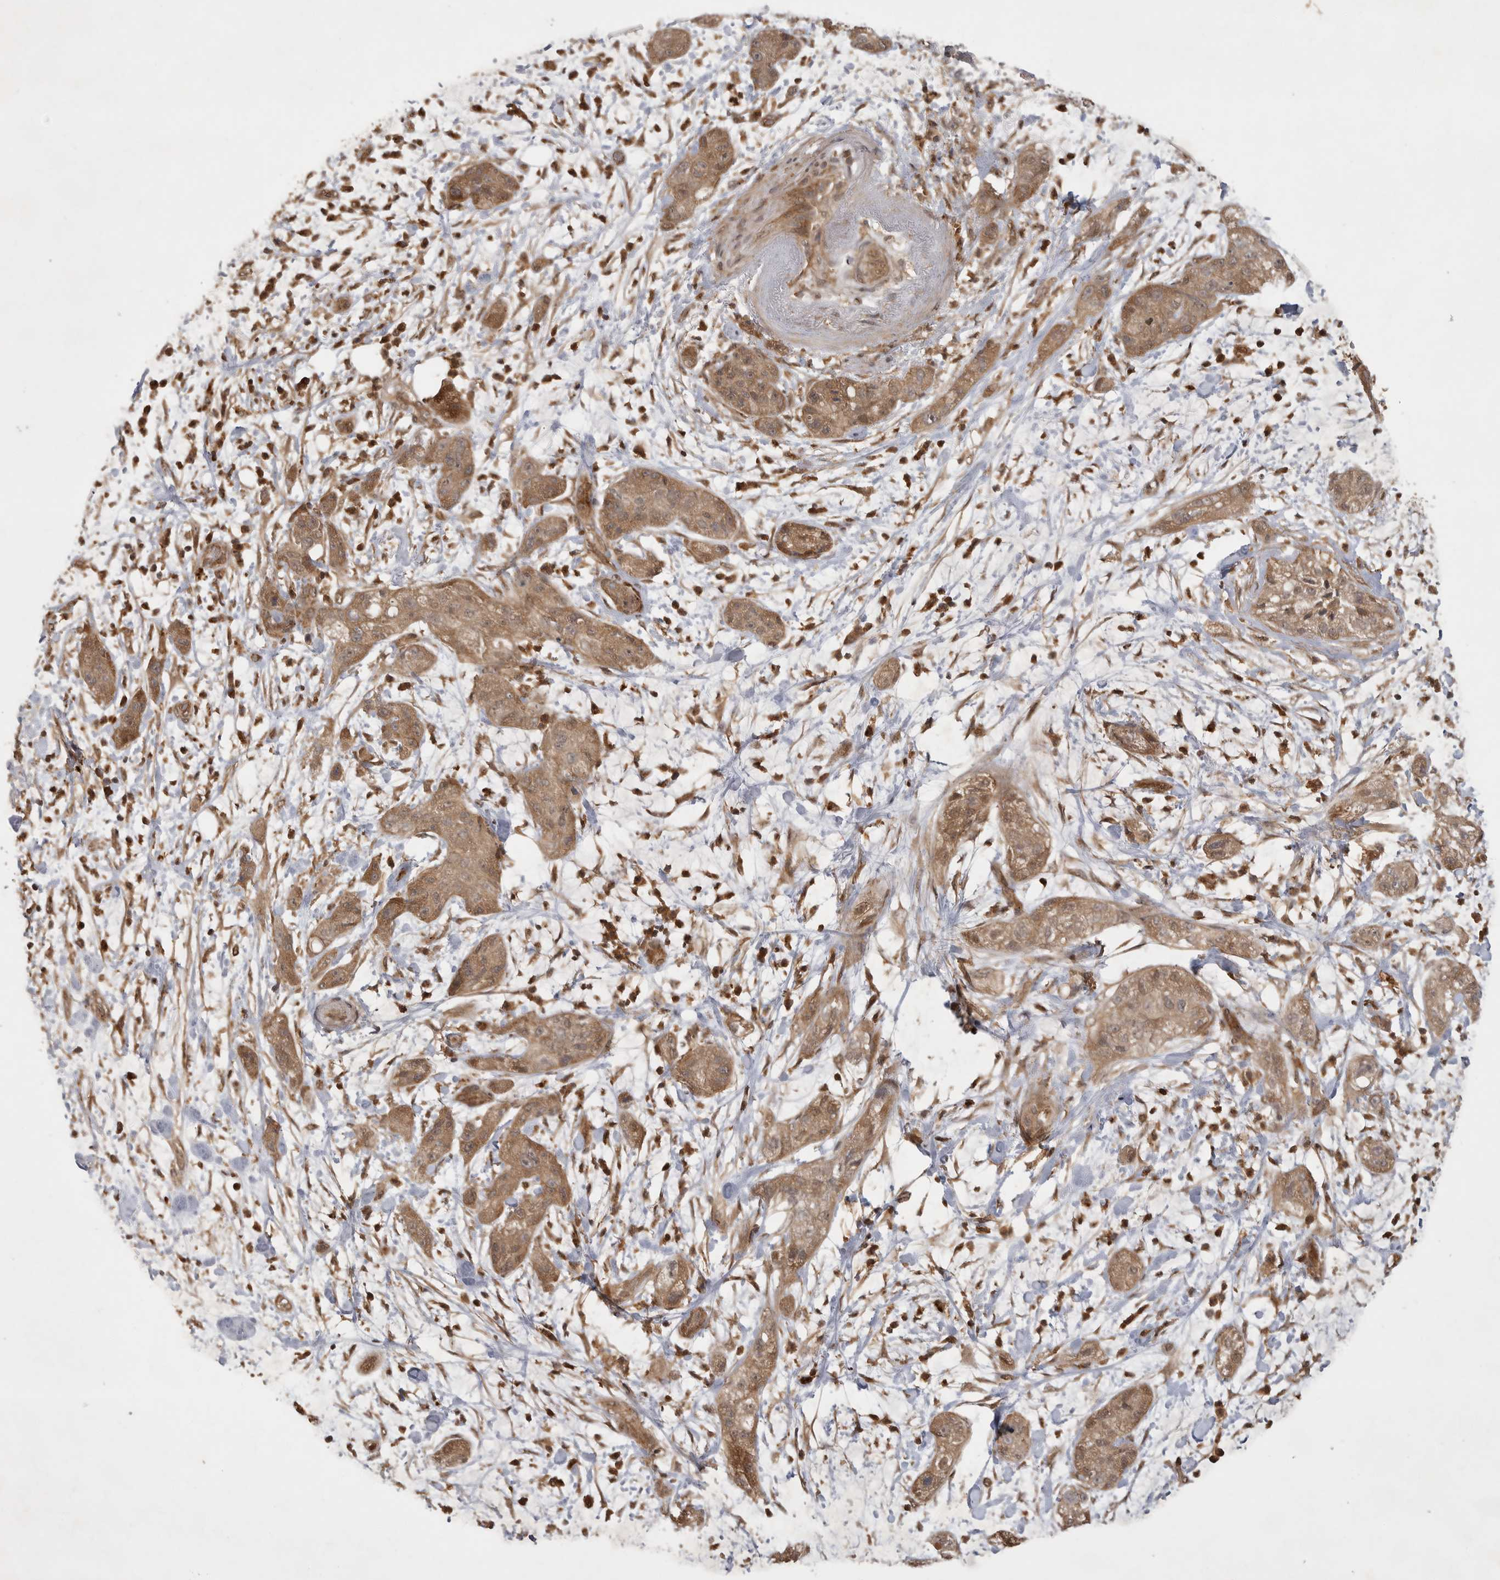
{"staining": {"intensity": "moderate", "quantity": ">75%", "location": "cytoplasmic/membranous"}, "tissue": "pancreatic cancer", "cell_type": "Tumor cells", "image_type": "cancer", "snomed": [{"axis": "morphology", "description": "Adenocarcinoma, NOS"}, {"axis": "topography", "description": "Pancreas"}], "caption": "Human adenocarcinoma (pancreatic) stained for a protein (brown) reveals moderate cytoplasmic/membranous positive staining in about >75% of tumor cells.", "gene": "ZNF232", "patient": {"sex": "female", "age": 78}}